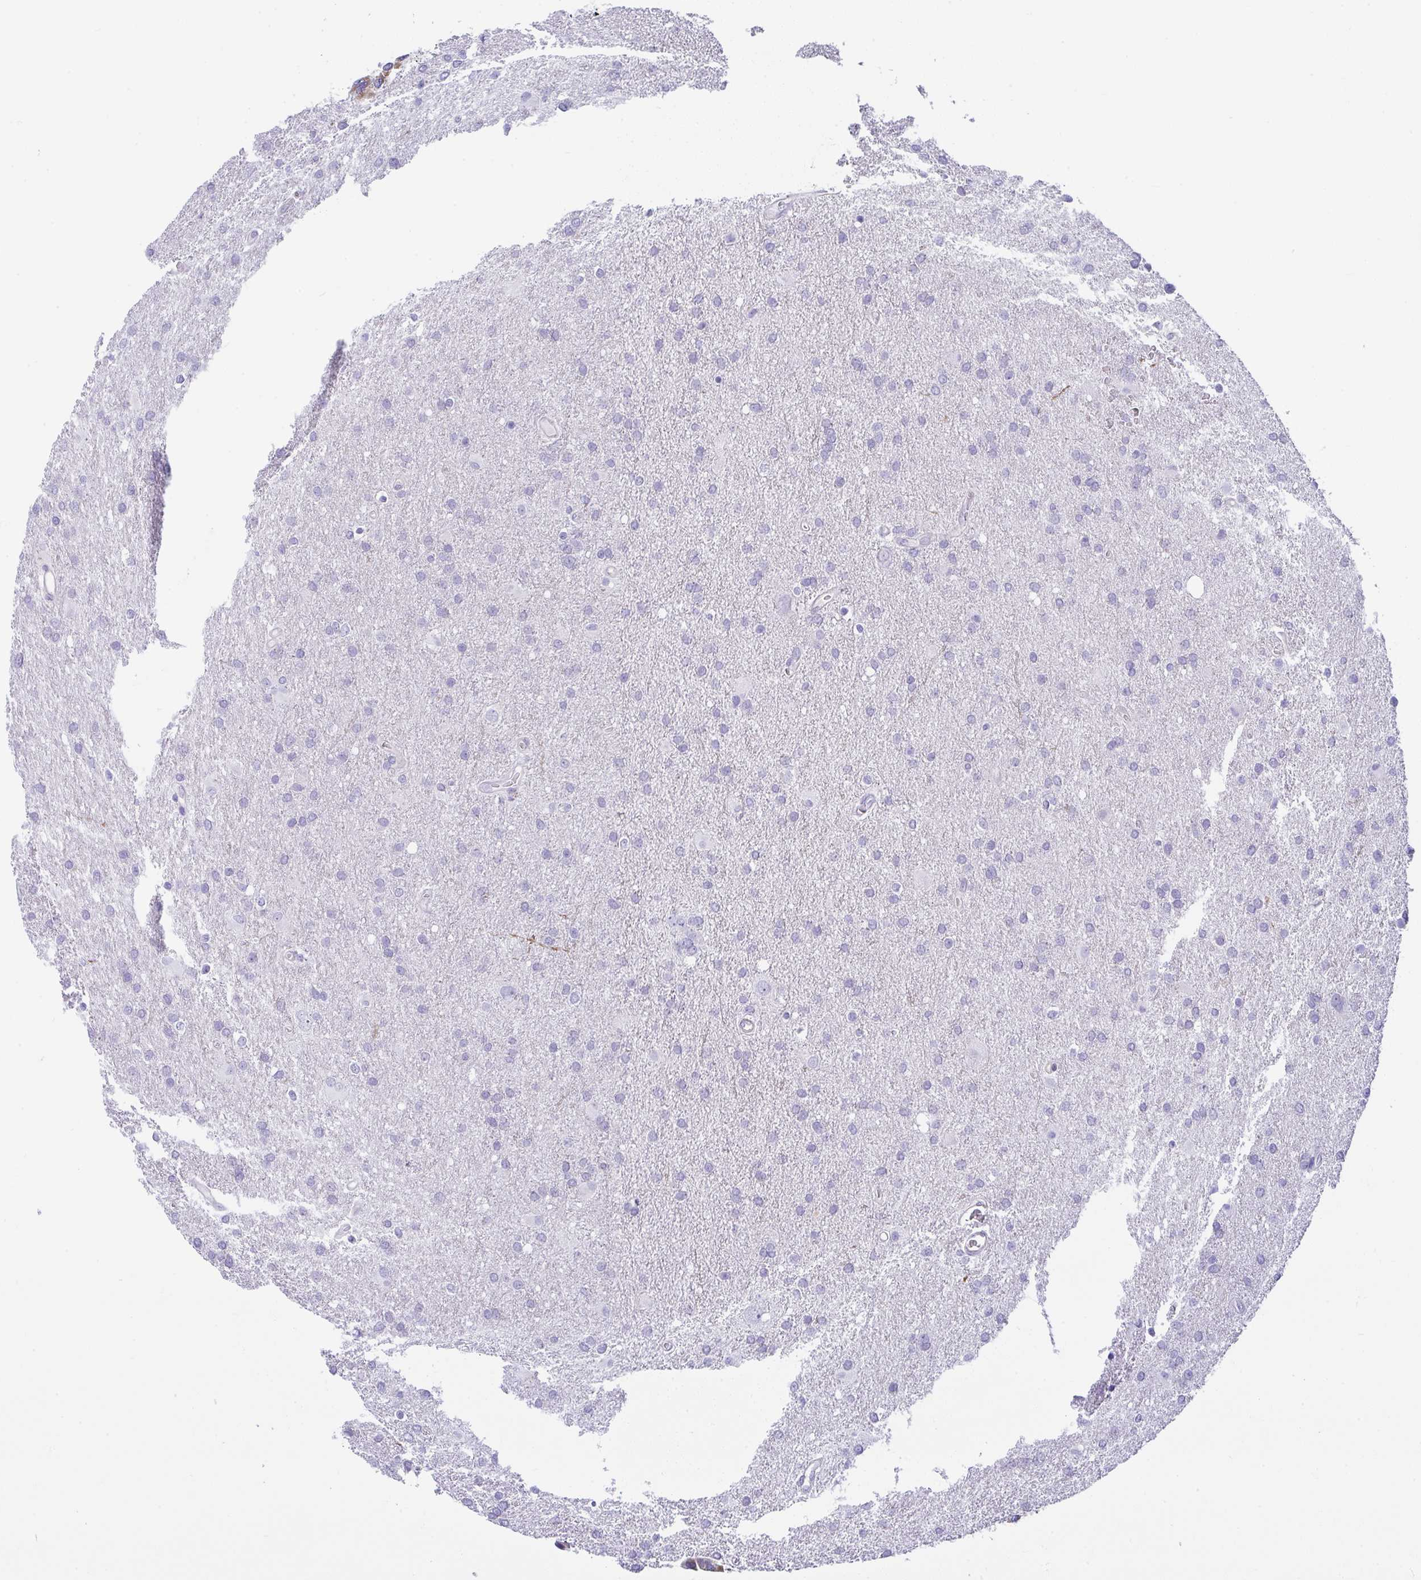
{"staining": {"intensity": "negative", "quantity": "none", "location": "none"}, "tissue": "glioma", "cell_type": "Tumor cells", "image_type": "cancer", "snomed": [{"axis": "morphology", "description": "Glioma, malignant, Low grade"}, {"axis": "topography", "description": "Brain"}], "caption": "IHC micrograph of human malignant glioma (low-grade) stained for a protein (brown), which displays no staining in tumor cells.", "gene": "MYL12A", "patient": {"sex": "male", "age": 66}}